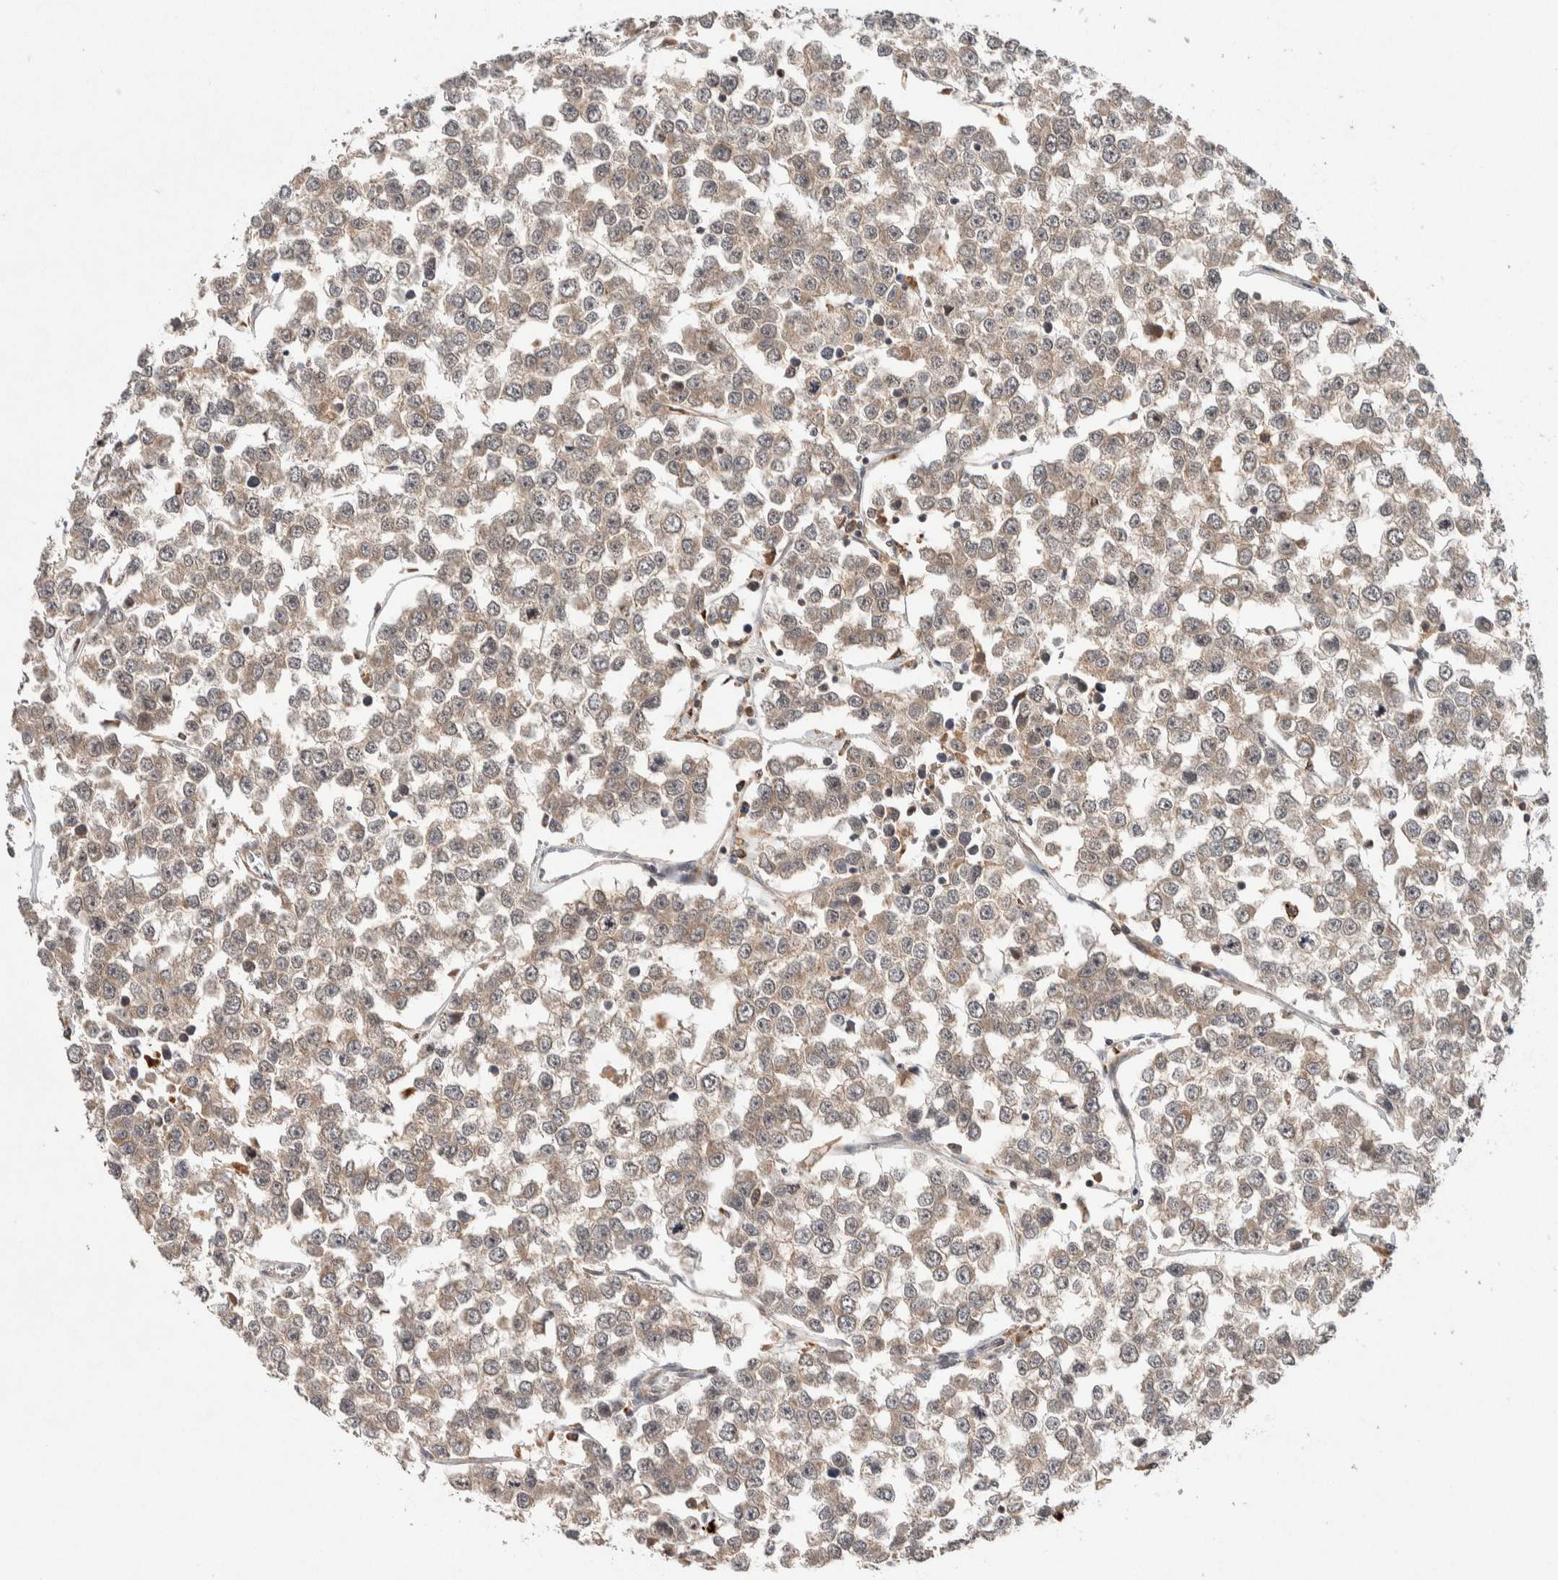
{"staining": {"intensity": "weak", "quantity": ">75%", "location": "cytoplasmic/membranous"}, "tissue": "testis cancer", "cell_type": "Tumor cells", "image_type": "cancer", "snomed": [{"axis": "morphology", "description": "Seminoma, NOS"}, {"axis": "morphology", "description": "Carcinoma, Embryonal, NOS"}, {"axis": "topography", "description": "Testis"}], "caption": "Testis cancer (seminoma) tissue exhibits weak cytoplasmic/membranous positivity in approximately >75% of tumor cells", "gene": "KCNK1", "patient": {"sex": "male", "age": 52}}